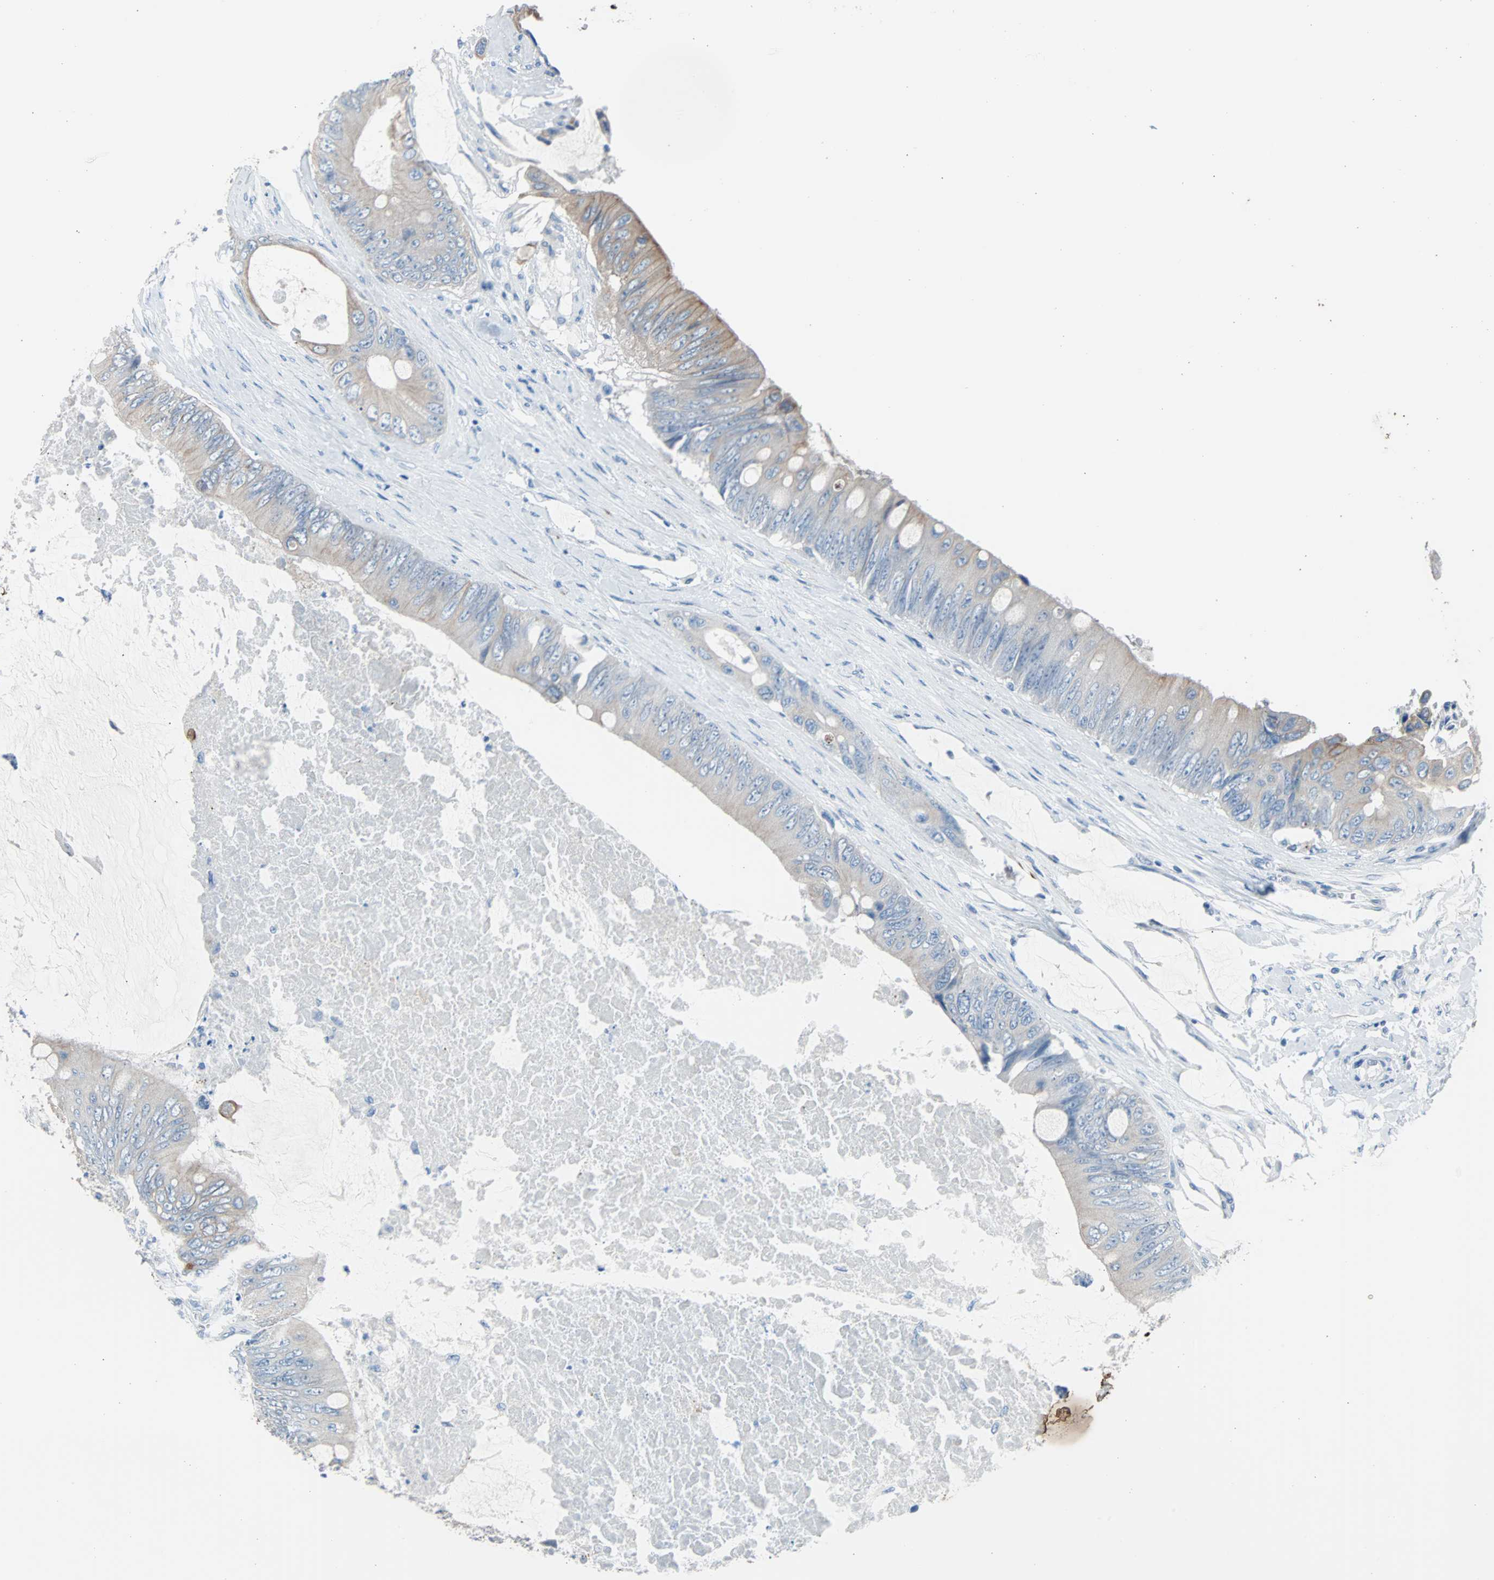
{"staining": {"intensity": "weak", "quantity": ">75%", "location": "cytoplasmic/membranous"}, "tissue": "colorectal cancer", "cell_type": "Tumor cells", "image_type": "cancer", "snomed": [{"axis": "morphology", "description": "Adenocarcinoma, NOS"}, {"axis": "topography", "description": "Rectum"}], "caption": "High-power microscopy captured an immunohistochemistry histopathology image of colorectal adenocarcinoma, revealing weak cytoplasmic/membranous positivity in approximately >75% of tumor cells.", "gene": "KRT7", "patient": {"sex": "female", "age": 77}}